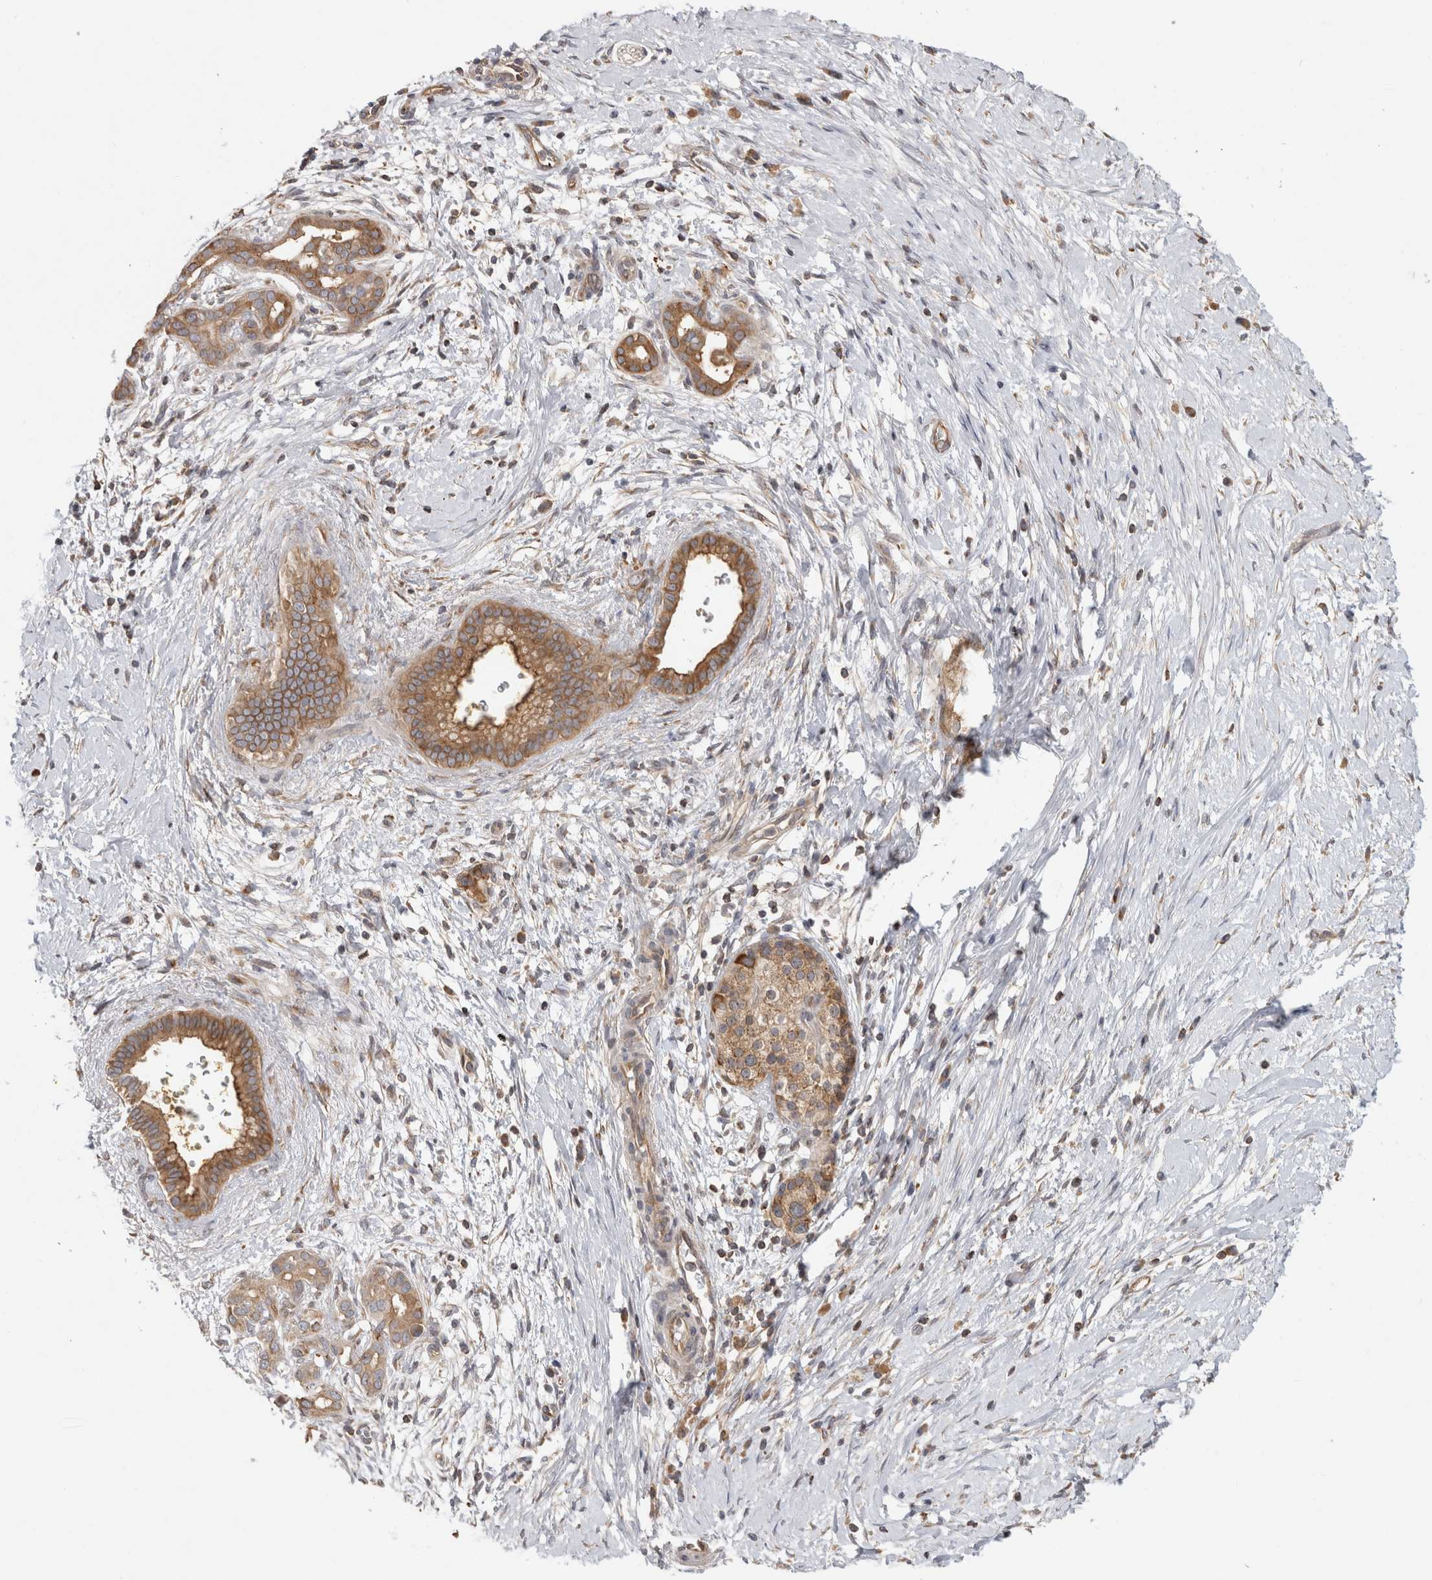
{"staining": {"intensity": "moderate", "quantity": ">75%", "location": "cytoplasmic/membranous"}, "tissue": "pancreatic cancer", "cell_type": "Tumor cells", "image_type": "cancer", "snomed": [{"axis": "morphology", "description": "Adenocarcinoma, NOS"}, {"axis": "topography", "description": "Pancreas"}], "caption": "The histopathology image displays a brown stain indicating the presence of a protein in the cytoplasmic/membranous of tumor cells in pancreatic cancer.", "gene": "PARP6", "patient": {"sex": "male", "age": 58}}